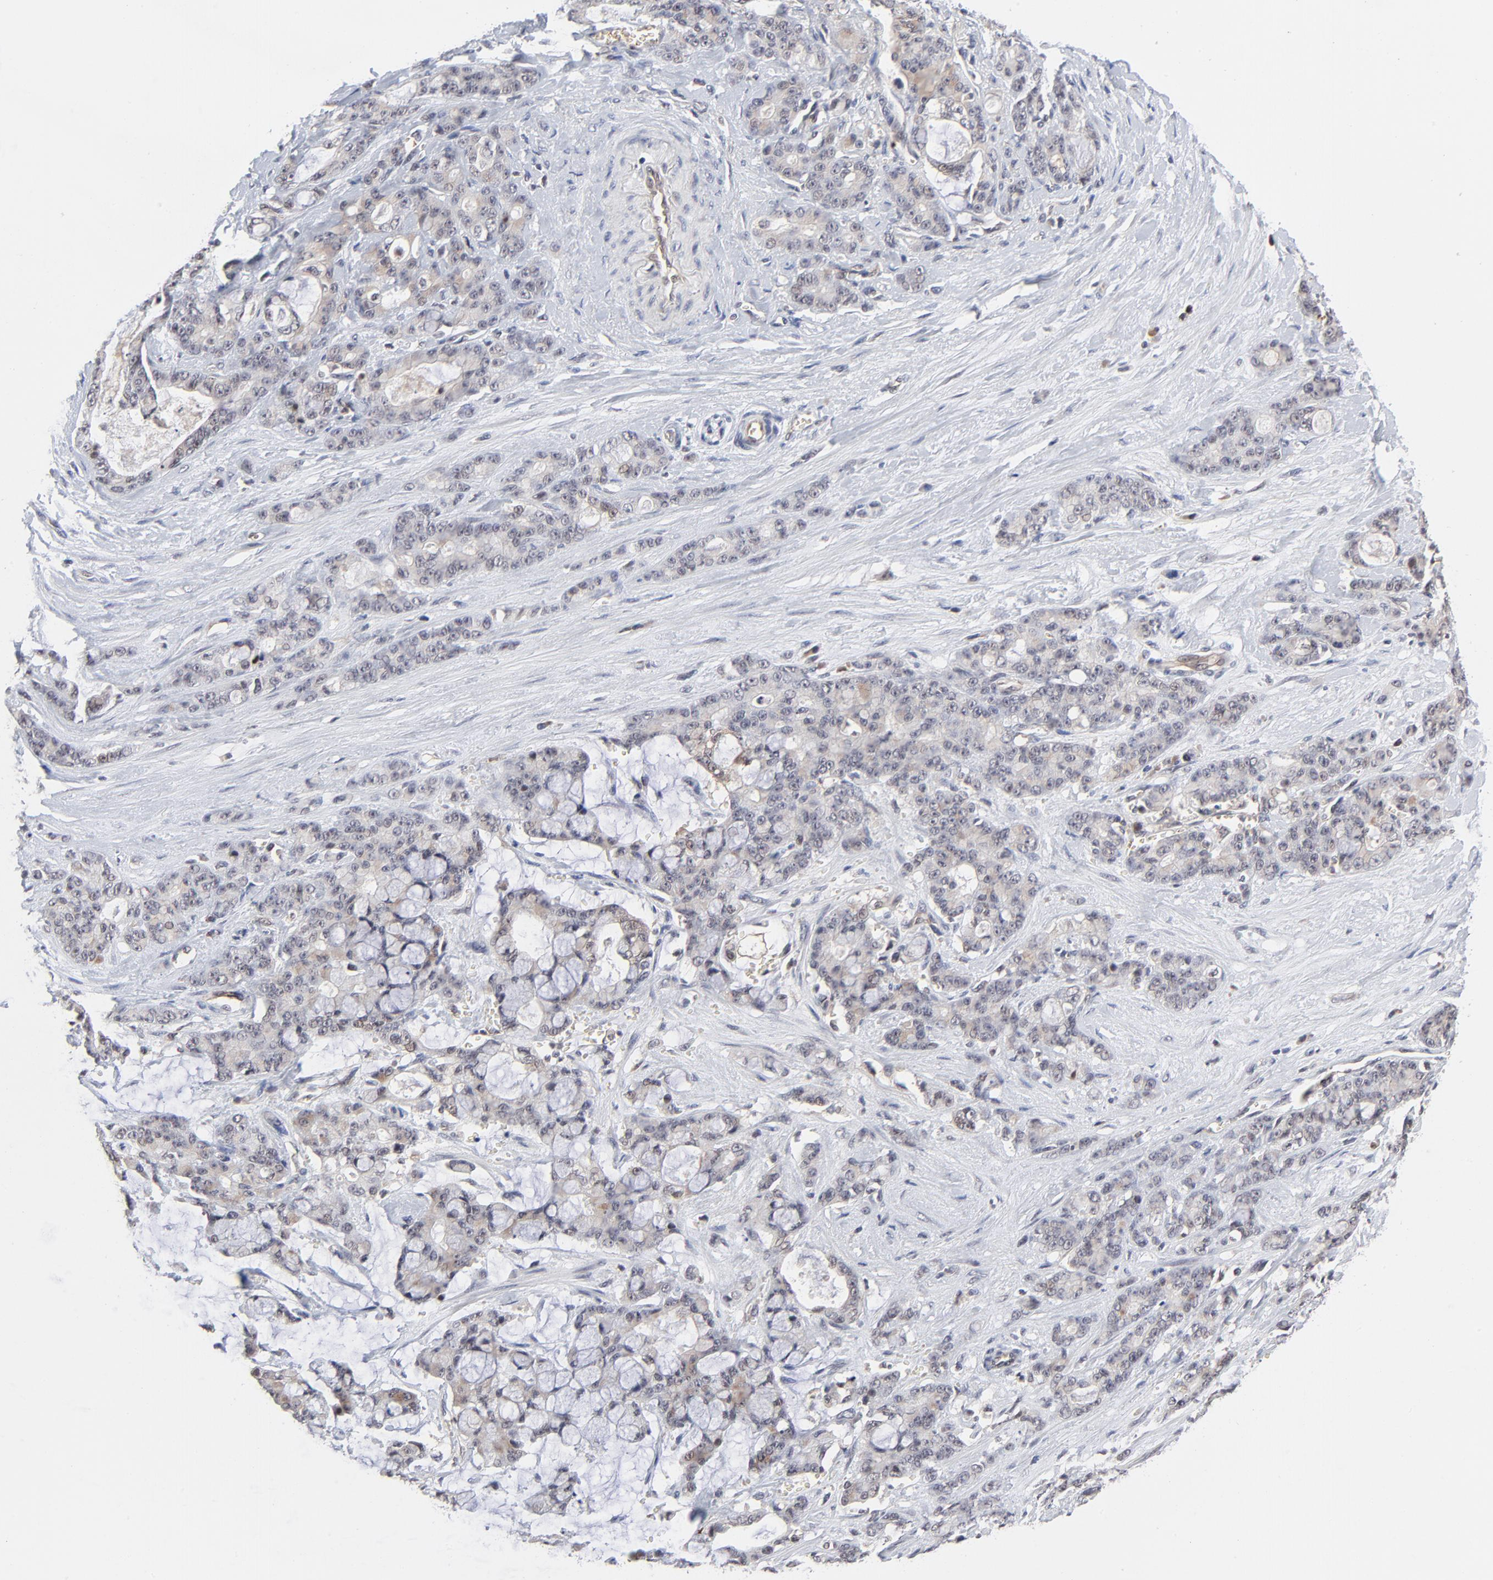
{"staining": {"intensity": "weak", "quantity": "25%-75%", "location": "cytoplasmic/membranous"}, "tissue": "pancreatic cancer", "cell_type": "Tumor cells", "image_type": "cancer", "snomed": [{"axis": "morphology", "description": "Adenocarcinoma, NOS"}, {"axis": "topography", "description": "Pancreas"}], "caption": "The micrograph shows immunohistochemical staining of pancreatic cancer. There is weak cytoplasmic/membranous positivity is present in about 25%-75% of tumor cells.", "gene": "CASP10", "patient": {"sex": "female", "age": 73}}